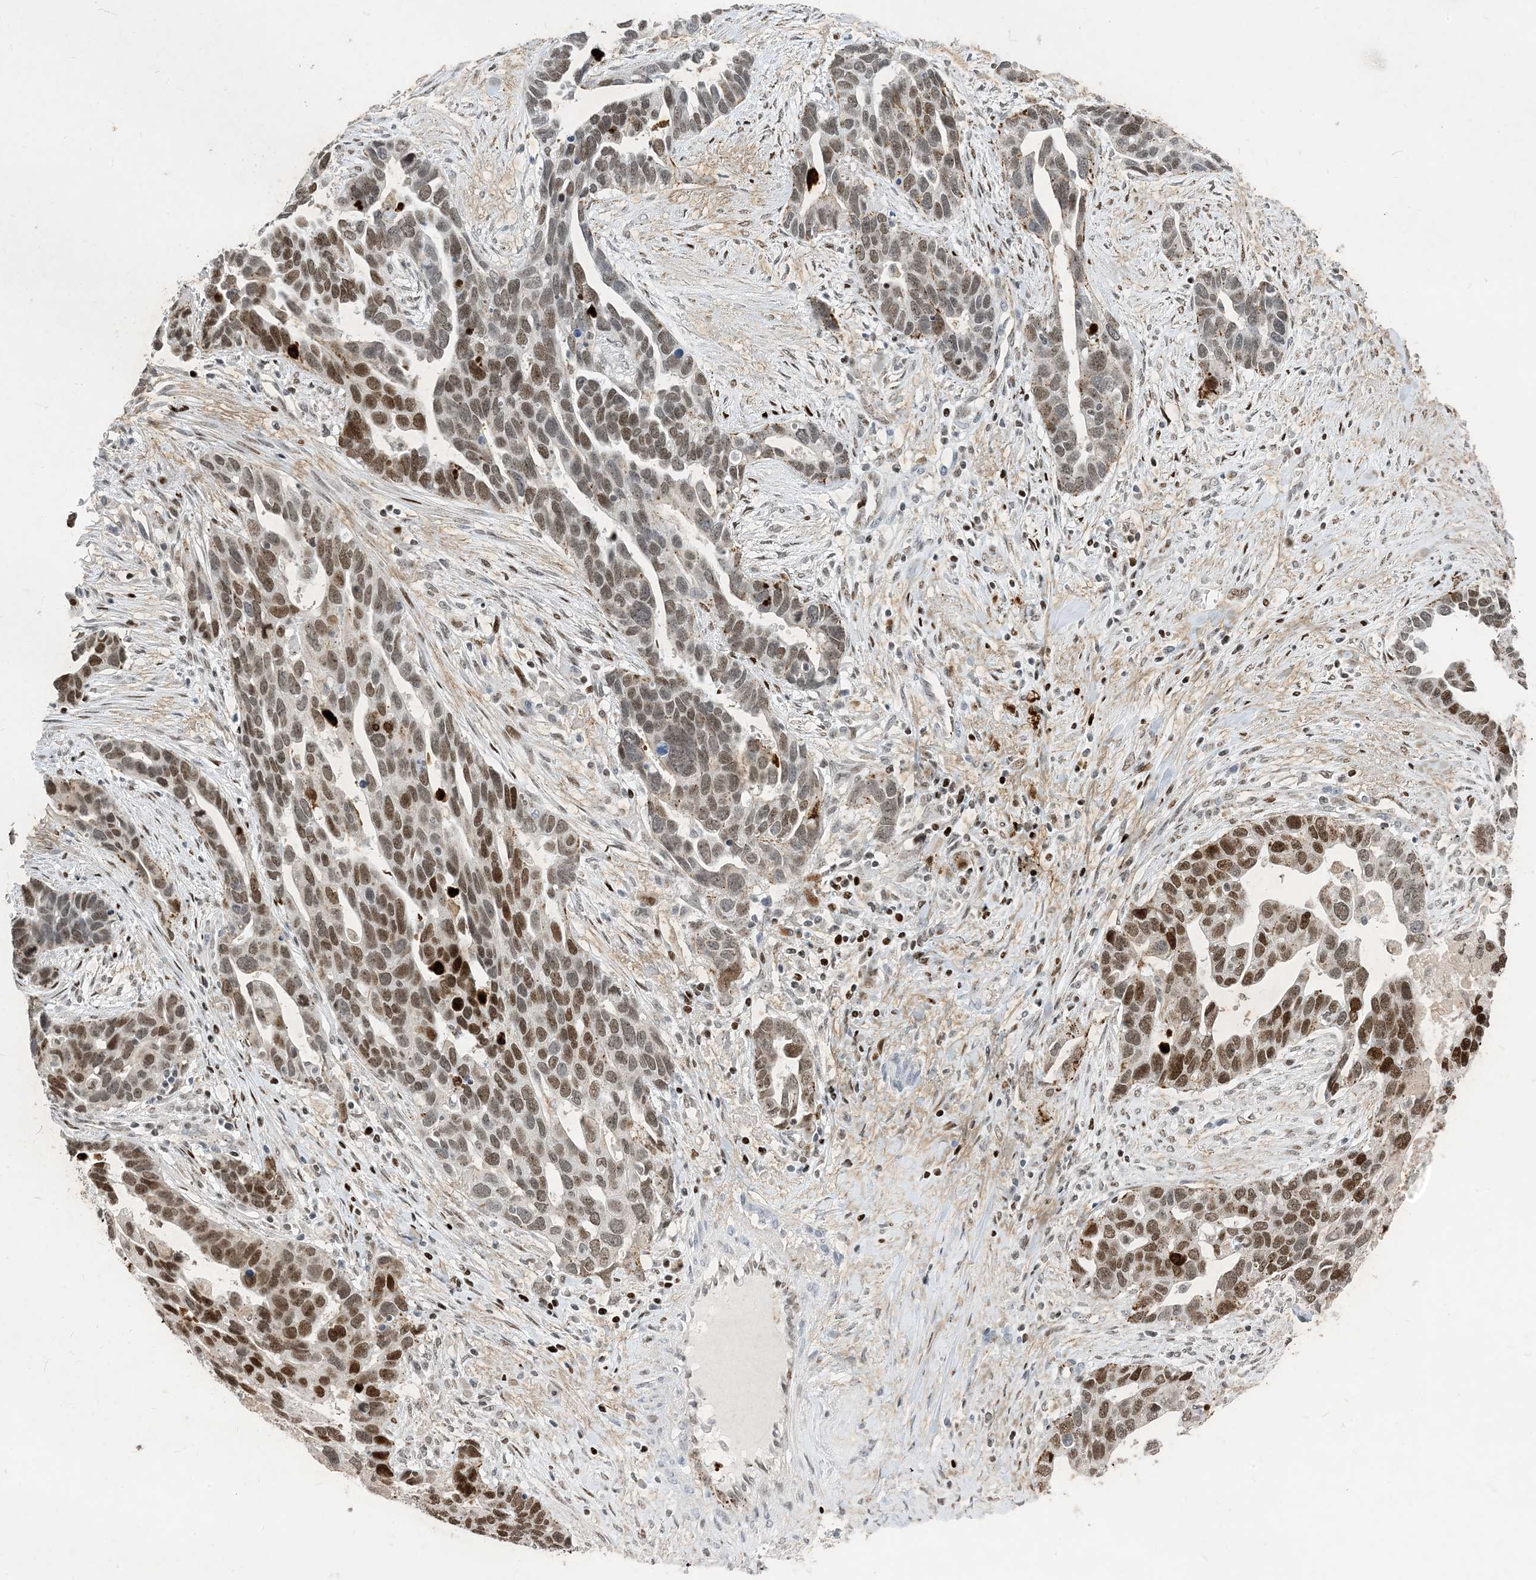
{"staining": {"intensity": "strong", "quantity": "25%-75%", "location": "nuclear"}, "tissue": "ovarian cancer", "cell_type": "Tumor cells", "image_type": "cancer", "snomed": [{"axis": "morphology", "description": "Cystadenocarcinoma, serous, NOS"}, {"axis": "topography", "description": "Ovary"}], "caption": "Protein expression analysis of ovarian cancer reveals strong nuclear expression in approximately 25%-75% of tumor cells.", "gene": "SLC25A53", "patient": {"sex": "female", "age": 54}}